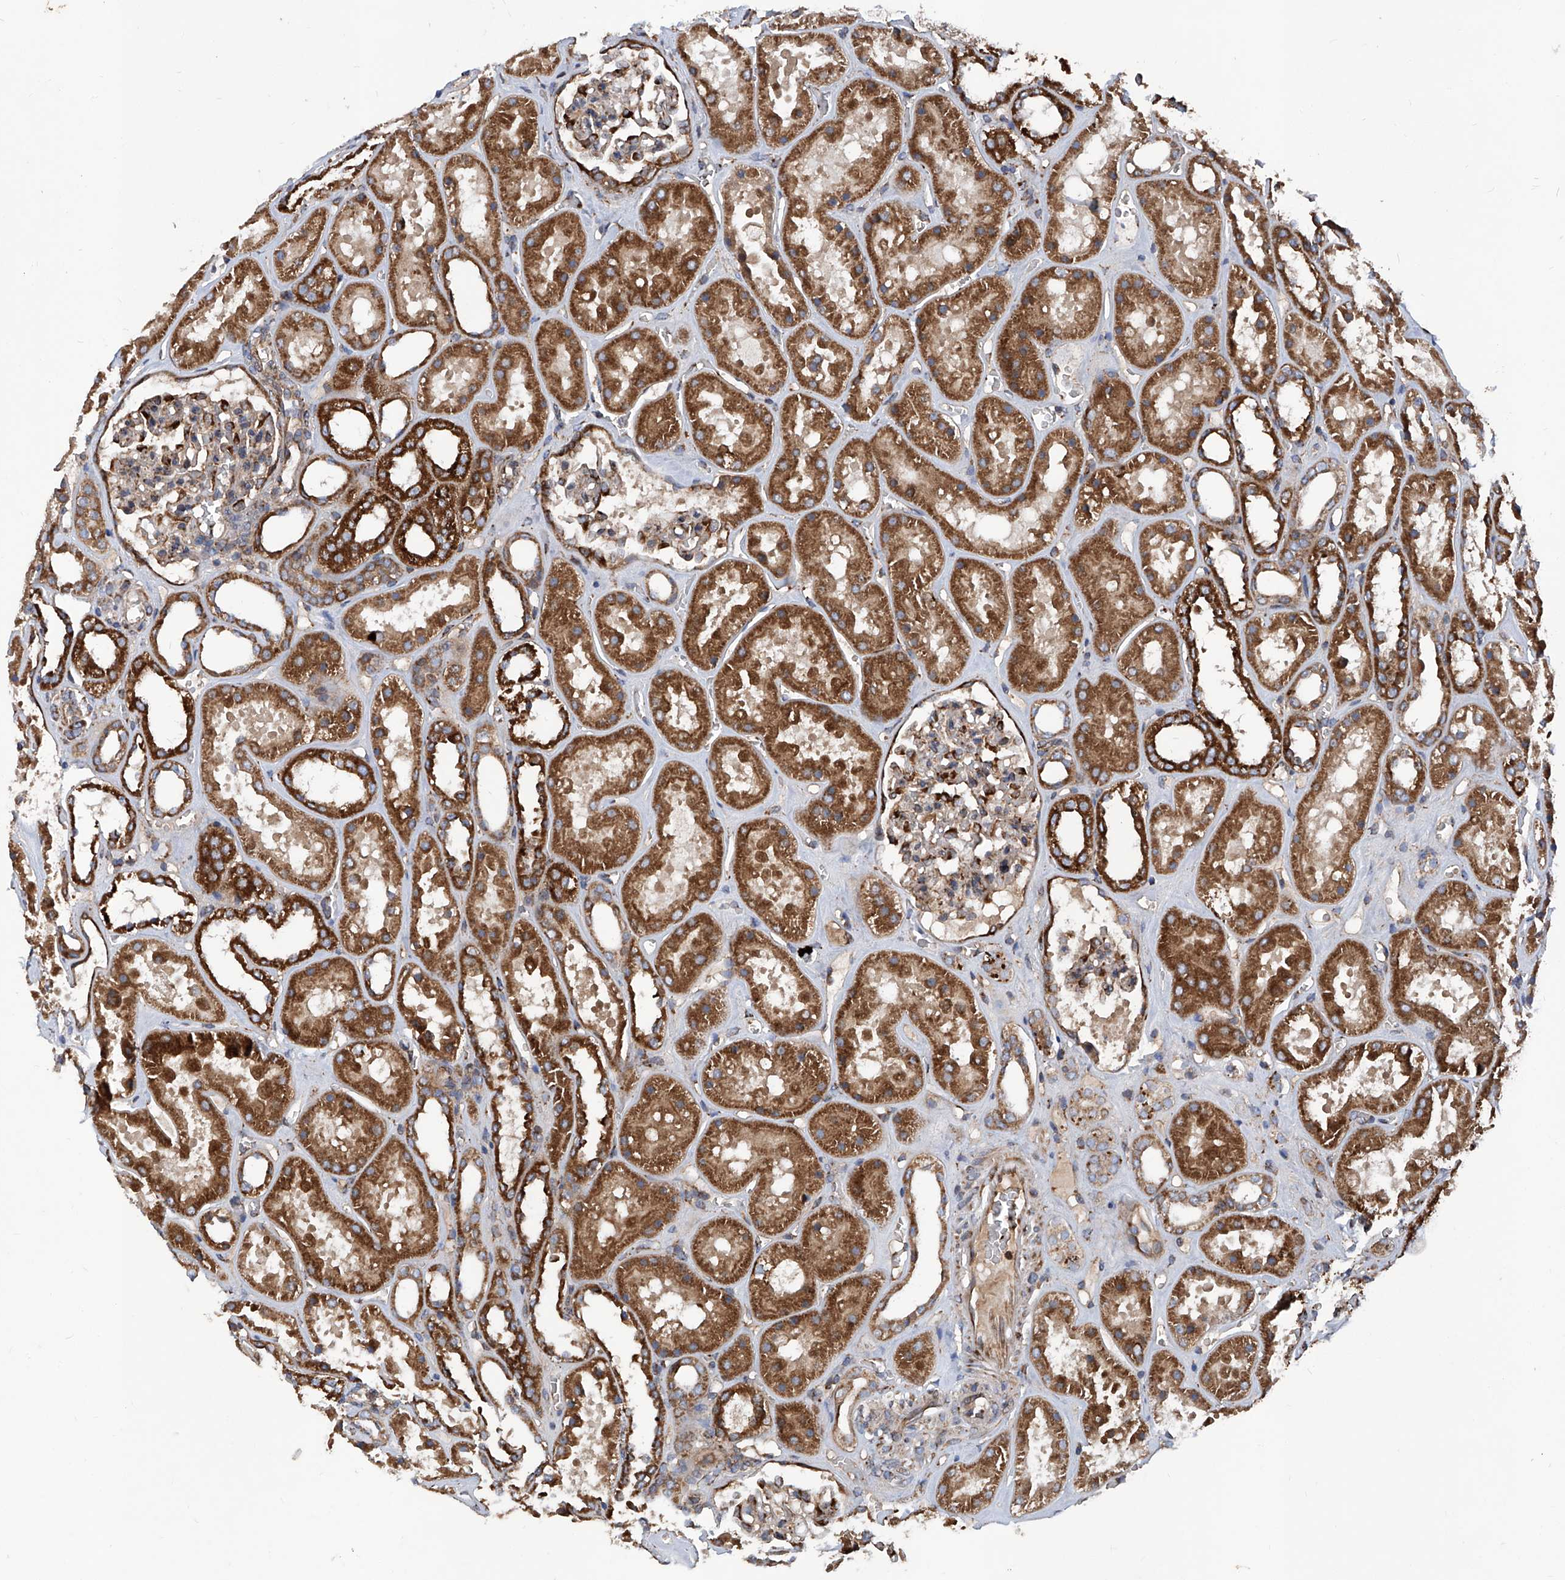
{"staining": {"intensity": "strong", "quantity": "25%-75%", "location": "cytoplasmic/membranous"}, "tissue": "kidney", "cell_type": "Cells in glomeruli", "image_type": "normal", "snomed": [{"axis": "morphology", "description": "Normal tissue, NOS"}, {"axis": "topography", "description": "Kidney"}], "caption": "Immunohistochemistry of normal human kidney demonstrates high levels of strong cytoplasmic/membranous expression in about 25%-75% of cells in glomeruli. The staining was performed using DAB, with brown indicating positive protein expression. Nuclei are stained blue with hematoxylin.", "gene": "ASCC3", "patient": {"sex": "female", "age": 41}}